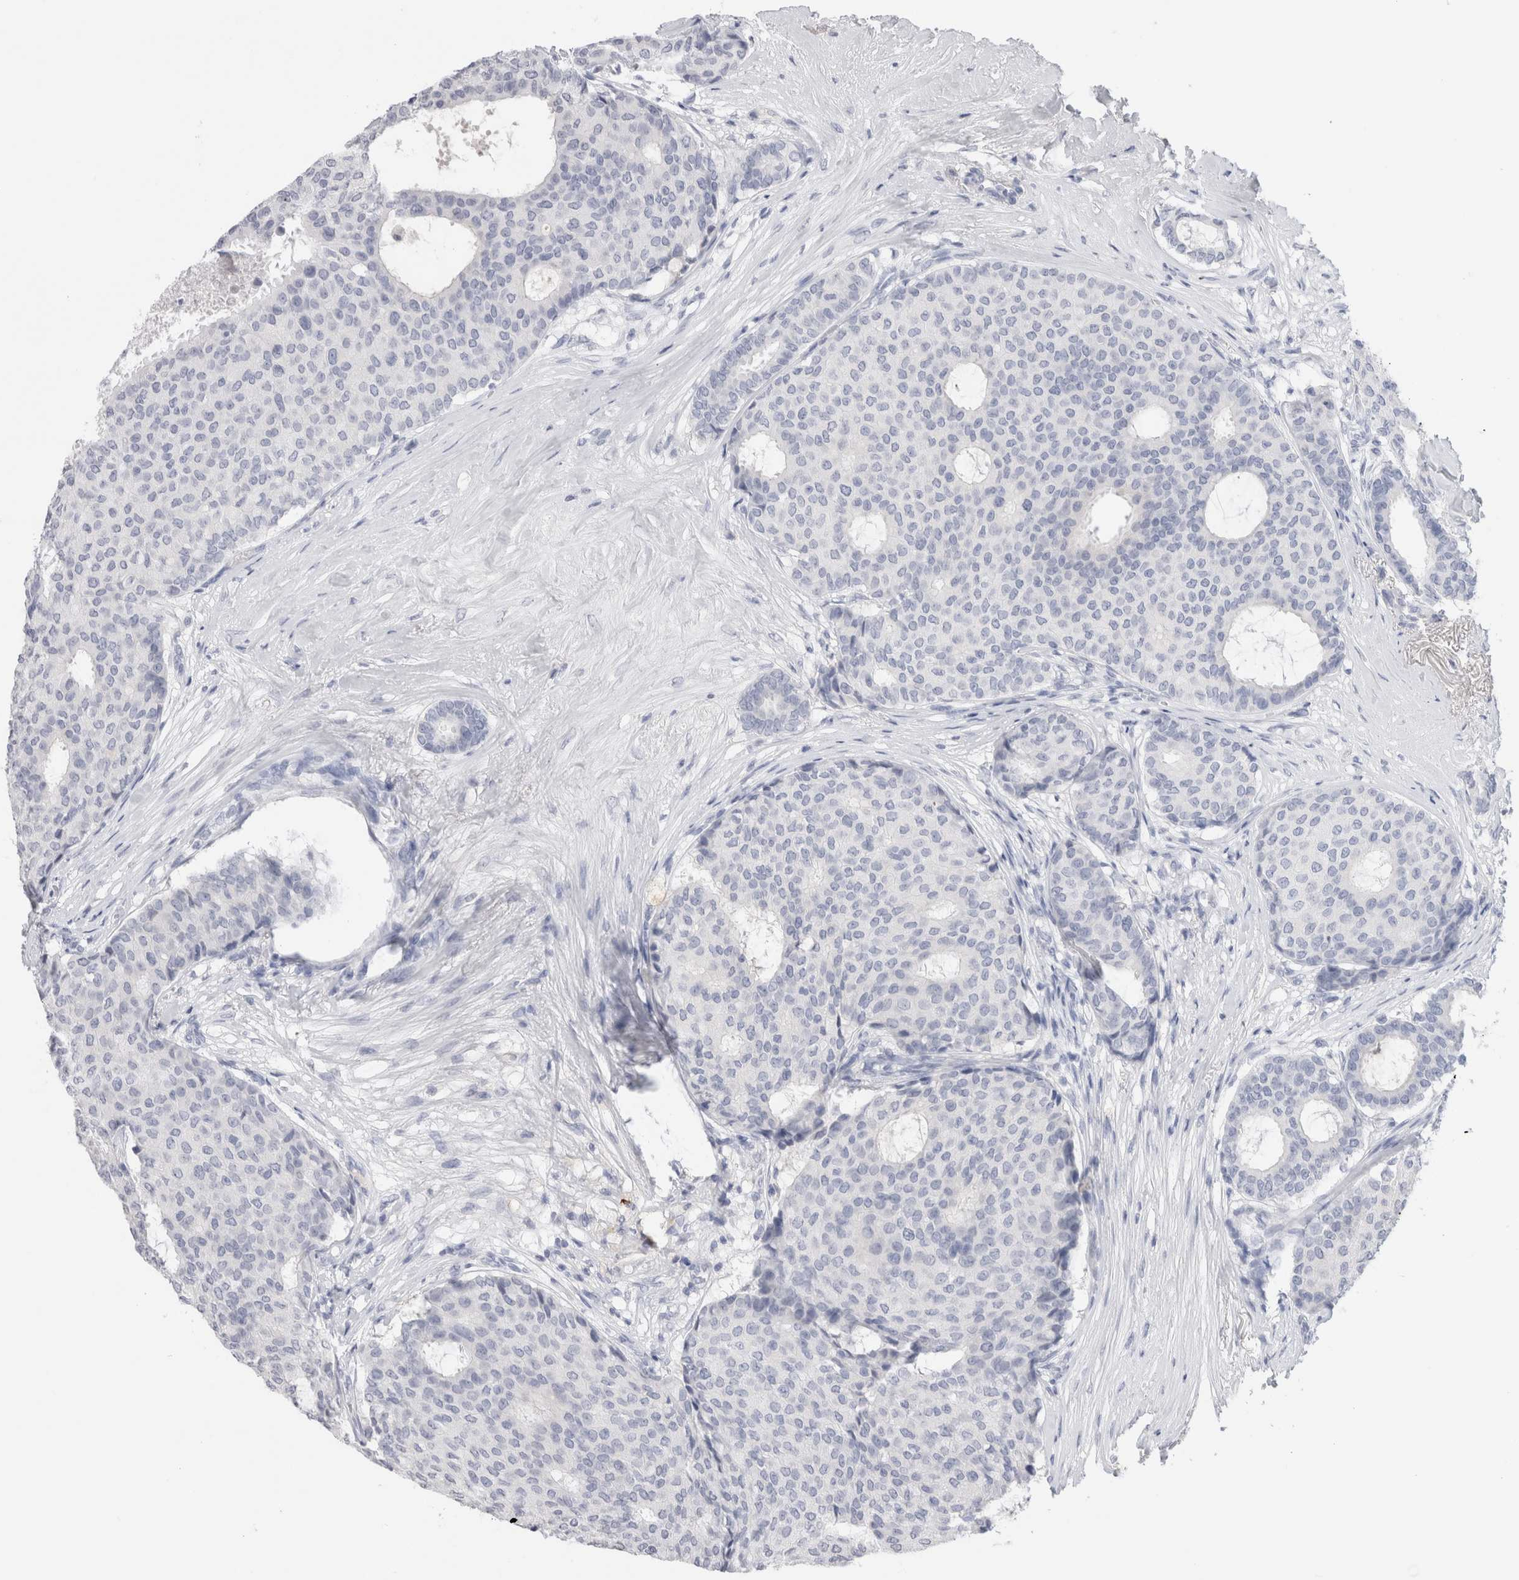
{"staining": {"intensity": "negative", "quantity": "none", "location": "none"}, "tissue": "breast cancer", "cell_type": "Tumor cells", "image_type": "cancer", "snomed": [{"axis": "morphology", "description": "Duct carcinoma"}, {"axis": "topography", "description": "Breast"}], "caption": "A photomicrograph of breast cancer (infiltrating ductal carcinoma) stained for a protein reveals no brown staining in tumor cells.", "gene": "LAMP3", "patient": {"sex": "female", "age": 75}}